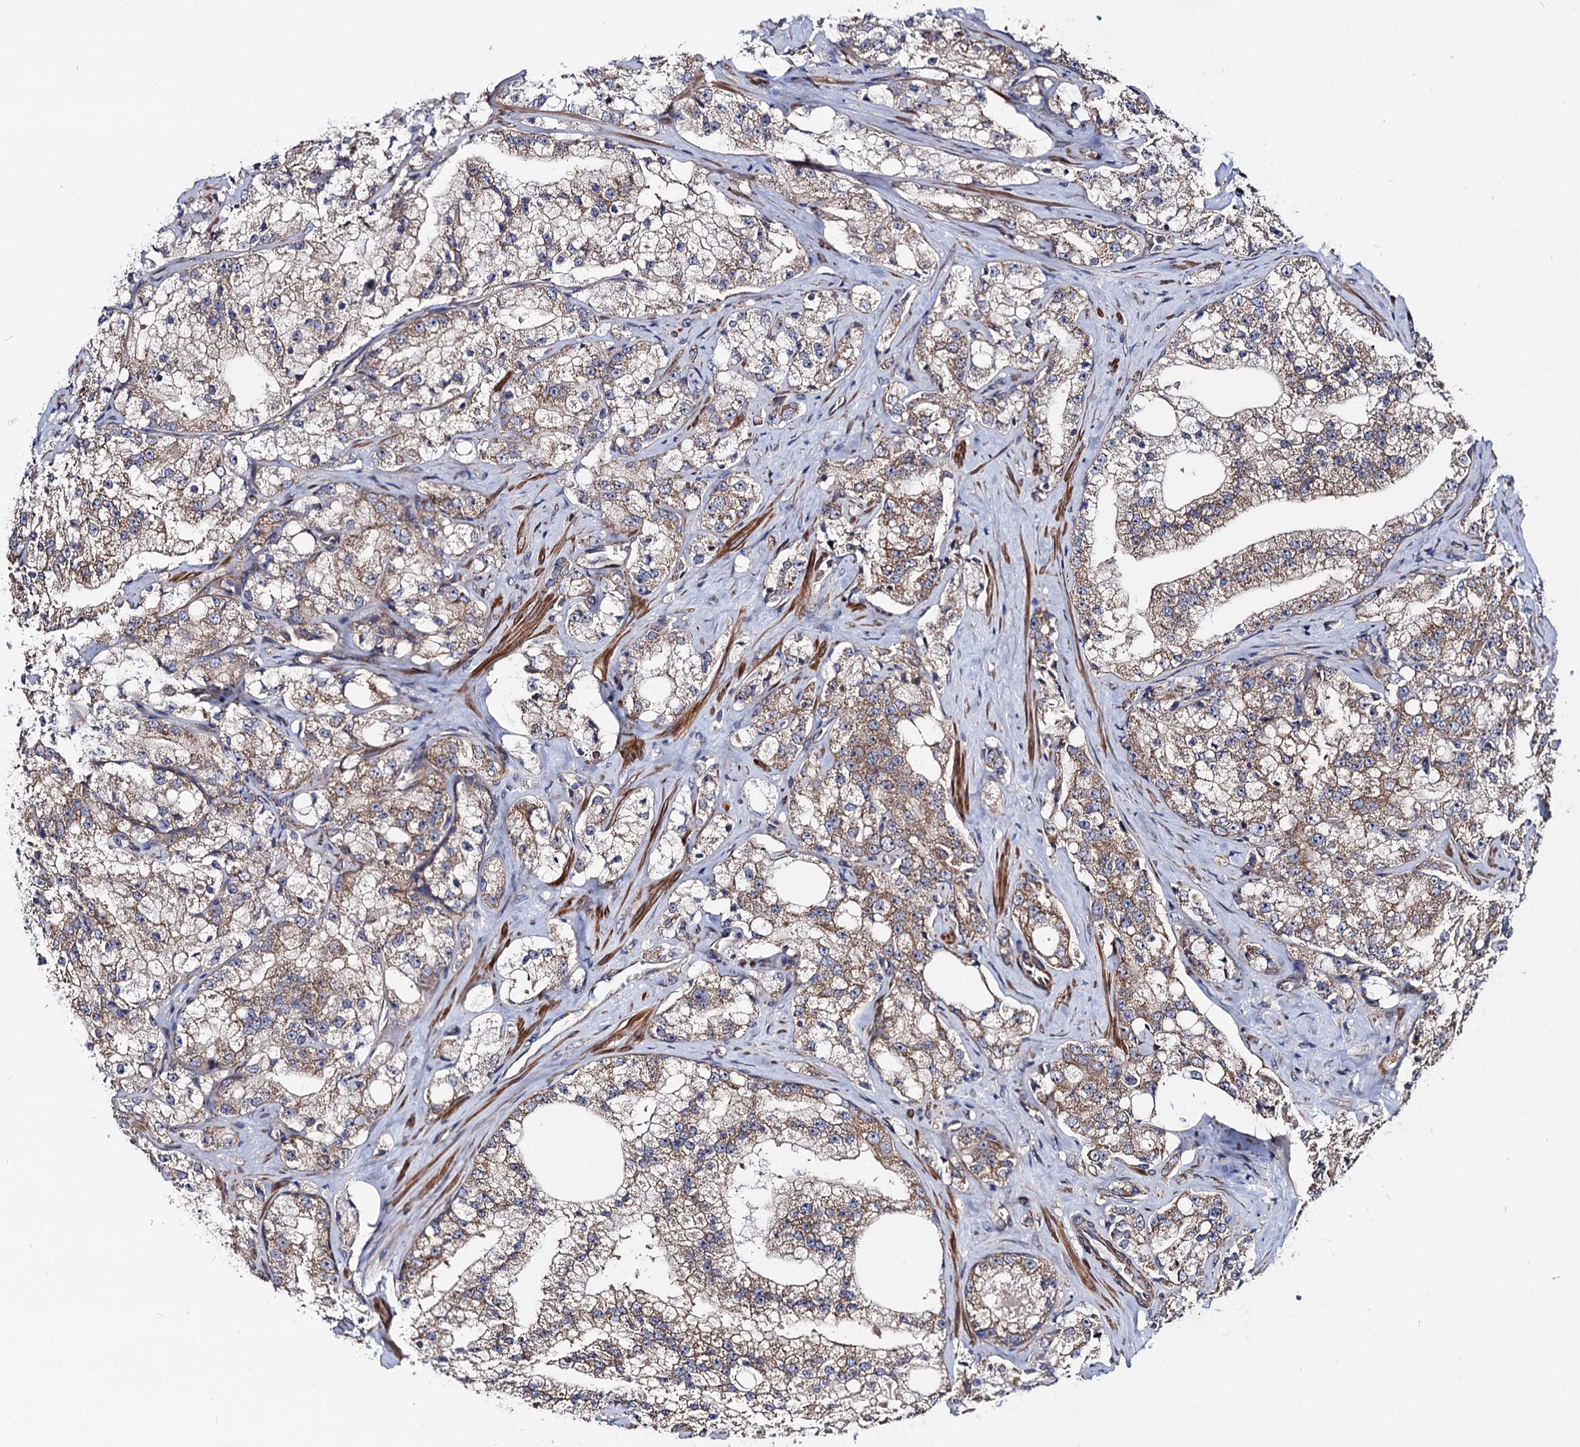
{"staining": {"intensity": "weak", "quantity": ">75%", "location": "cytoplasmic/membranous"}, "tissue": "prostate cancer", "cell_type": "Tumor cells", "image_type": "cancer", "snomed": [{"axis": "morphology", "description": "Adenocarcinoma, High grade"}, {"axis": "topography", "description": "Prostate"}], "caption": "Prostate cancer (adenocarcinoma (high-grade)) was stained to show a protein in brown. There is low levels of weak cytoplasmic/membranous staining in approximately >75% of tumor cells.", "gene": "DYDC1", "patient": {"sex": "male", "age": 64}}